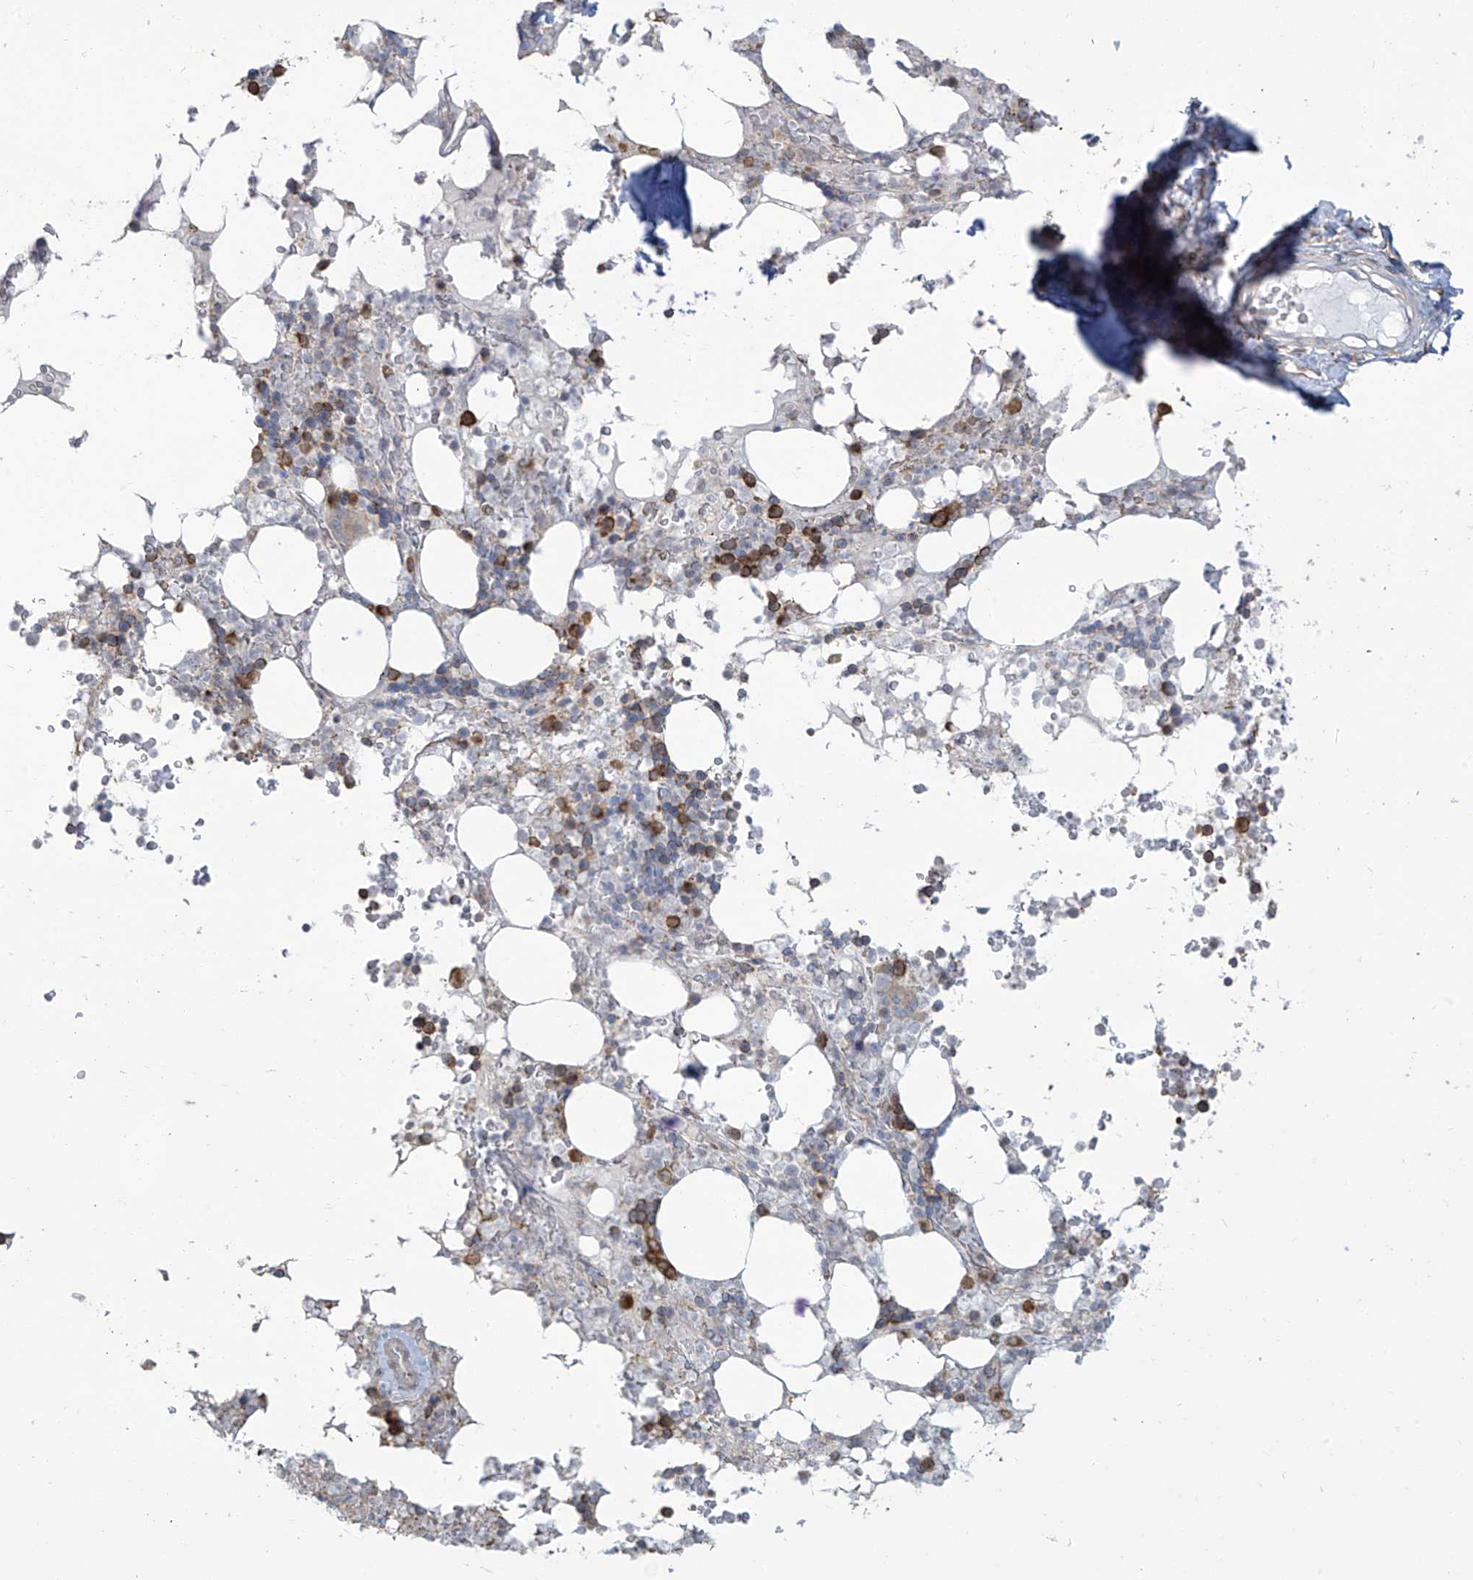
{"staining": {"intensity": "moderate", "quantity": "25%-75%", "location": "cytoplasmic/membranous"}, "tissue": "bone marrow", "cell_type": "Hematopoietic cells", "image_type": "normal", "snomed": [{"axis": "morphology", "description": "Normal tissue, NOS"}, {"axis": "topography", "description": "Bone marrow"}], "caption": "The immunohistochemical stain shows moderate cytoplasmic/membranous staining in hematopoietic cells of unremarkable bone marrow. The staining was performed using DAB, with brown indicating positive protein expression. Nuclei are stained blue with hematoxylin.", "gene": "TAGAP", "patient": {"sex": "male", "age": 58}}